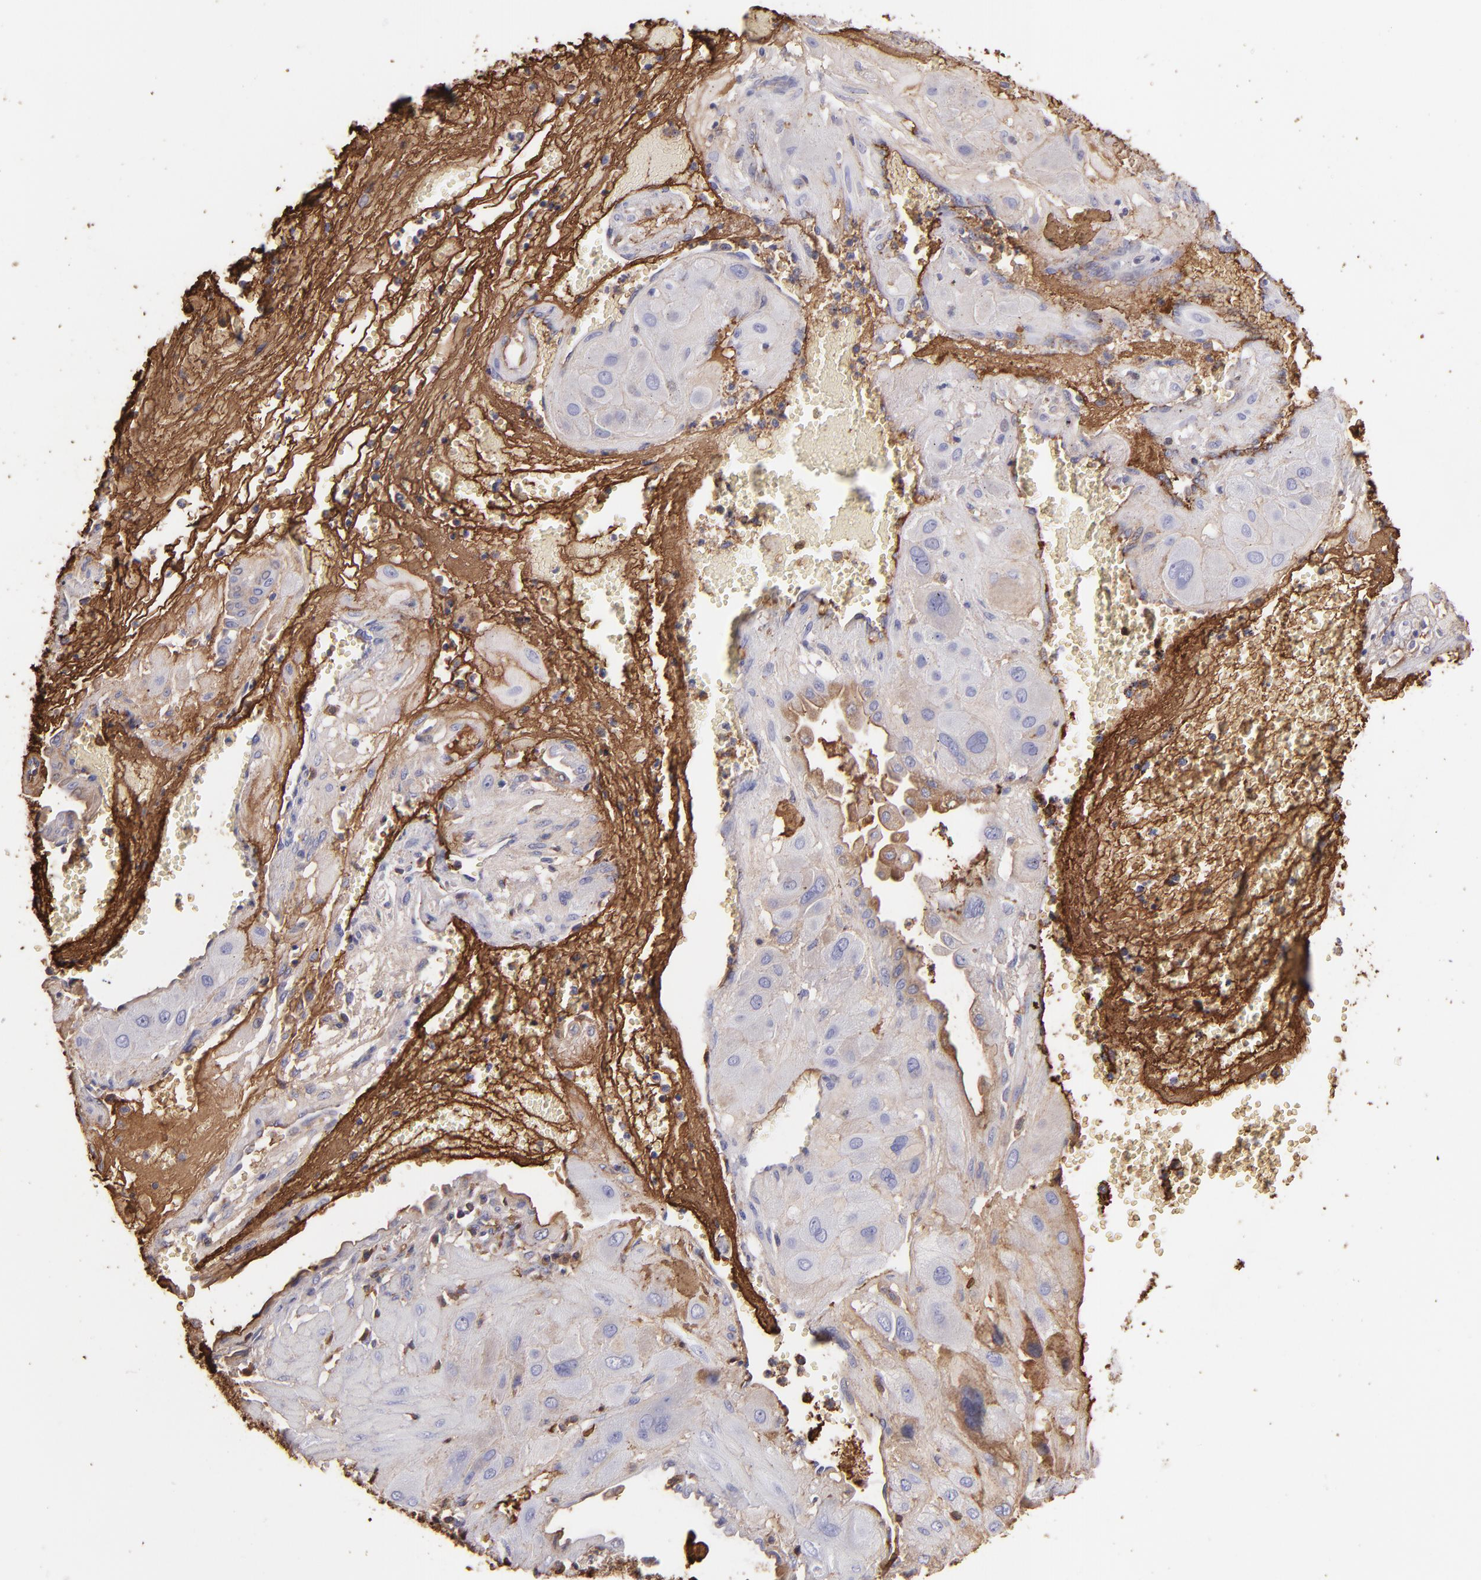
{"staining": {"intensity": "moderate", "quantity": "25%-75%", "location": "cytoplasmic/membranous"}, "tissue": "cervical cancer", "cell_type": "Tumor cells", "image_type": "cancer", "snomed": [{"axis": "morphology", "description": "Squamous cell carcinoma, NOS"}, {"axis": "topography", "description": "Cervix"}], "caption": "Human cervical squamous cell carcinoma stained for a protein (brown) exhibits moderate cytoplasmic/membranous positive expression in approximately 25%-75% of tumor cells.", "gene": "FGB", "patient": {"sex": "female", "age": 34}}